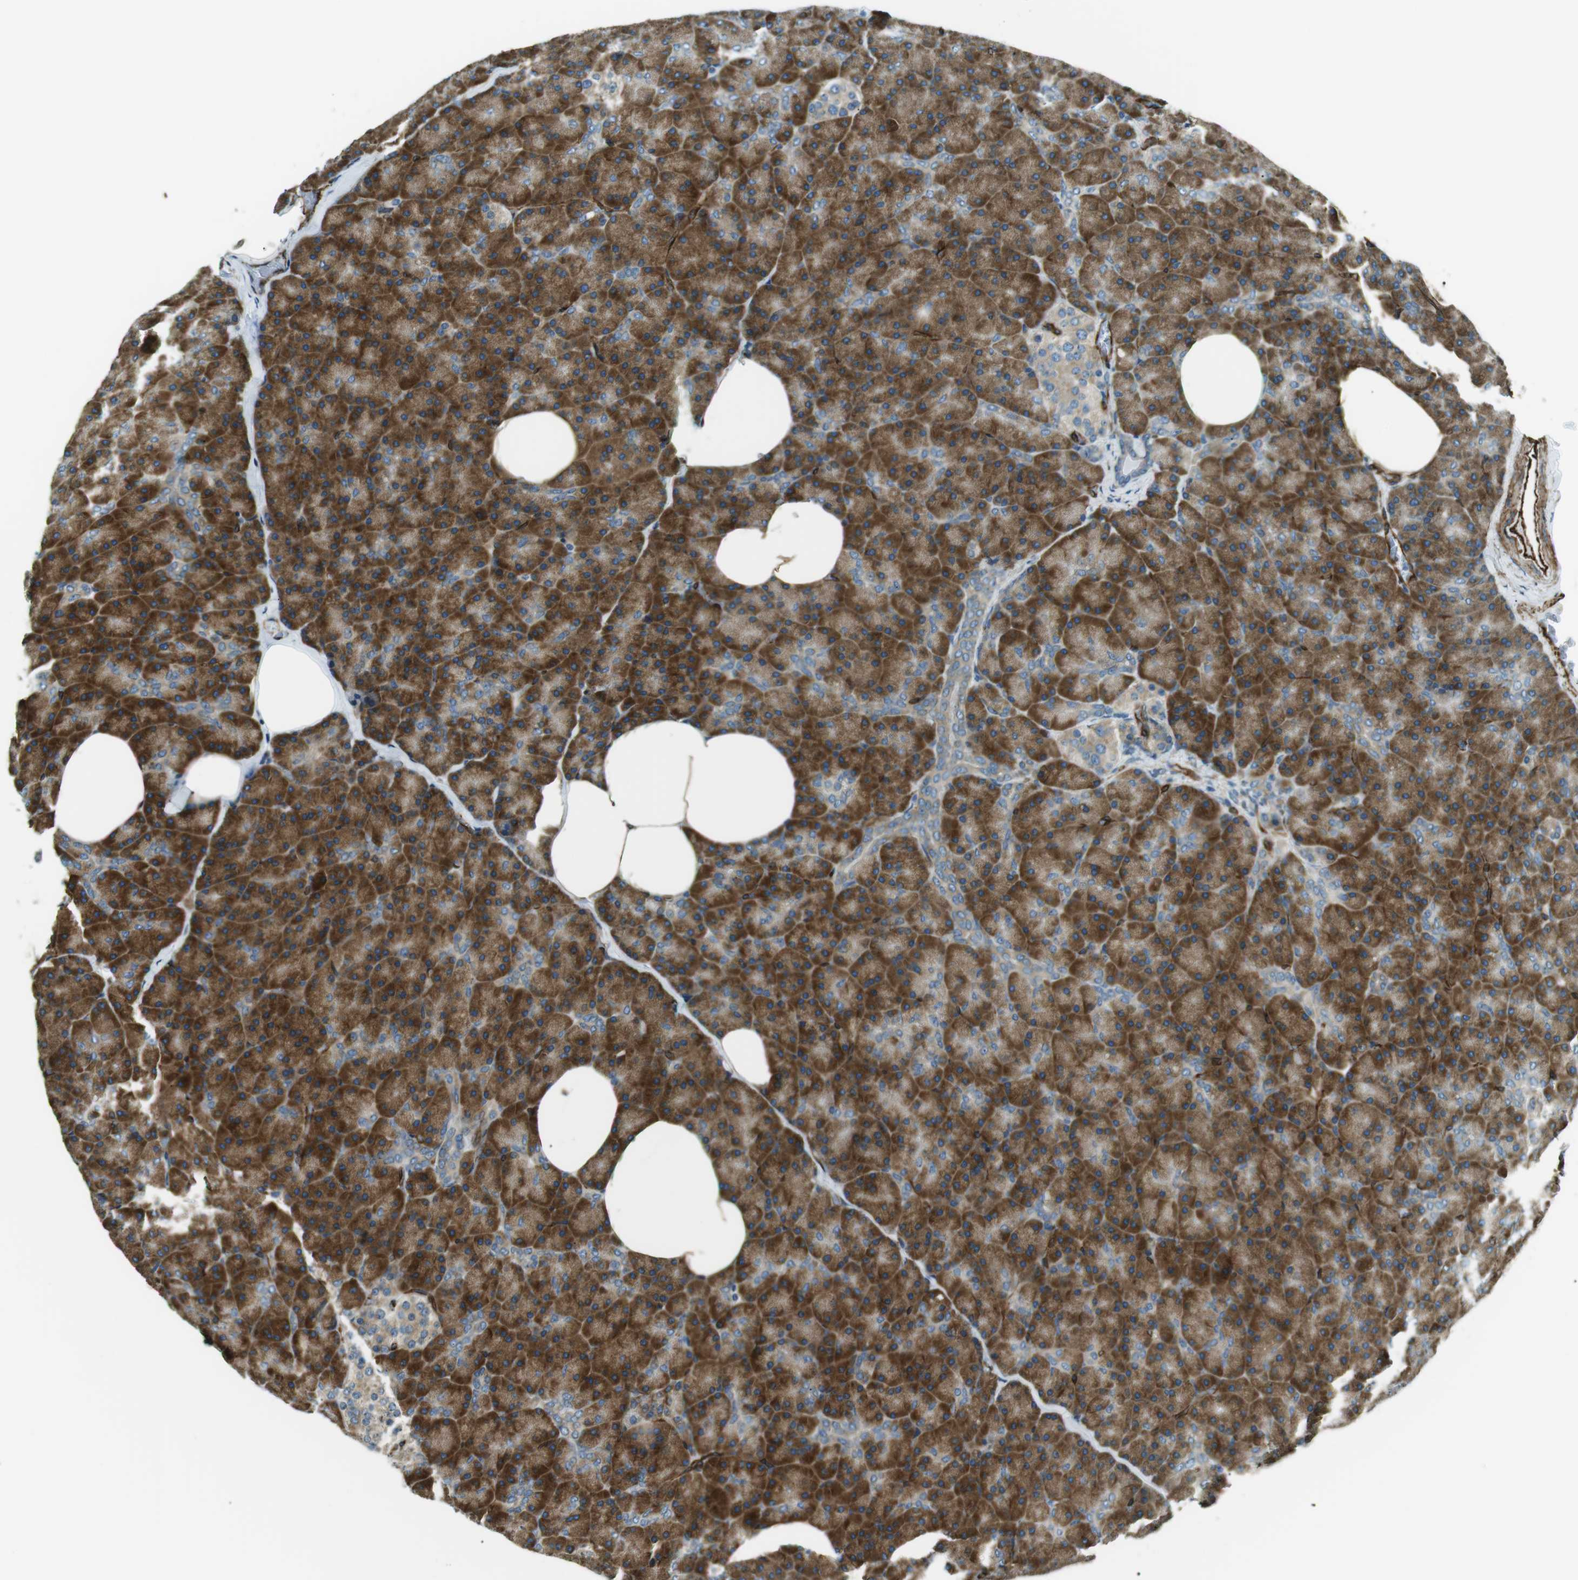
{"staining": {"intensity": "strong", "quantity": ">75%", "location": "cytoplasmic/membranous"}, "tissue": "pancreas", "cell_type": "Exocrine glandular cells", "image_type": "normal", "snomed": [{"axis": "morphology", "description": "Normal tissue, NOS"}, {"axis": "topography", "description": "Pancreas"}], "caption": "Protein staining of unremarkable pancreas reveals strong cytoplasmic/membranous positivity in approximately >75% of exocrine glandular cells. (DAB (3,3'-diaminobenzidine) = brown stain, brightfield microscopy at high magnification).", "gene": "ODR4", "patient": {"sex": "female", "age": 35}}